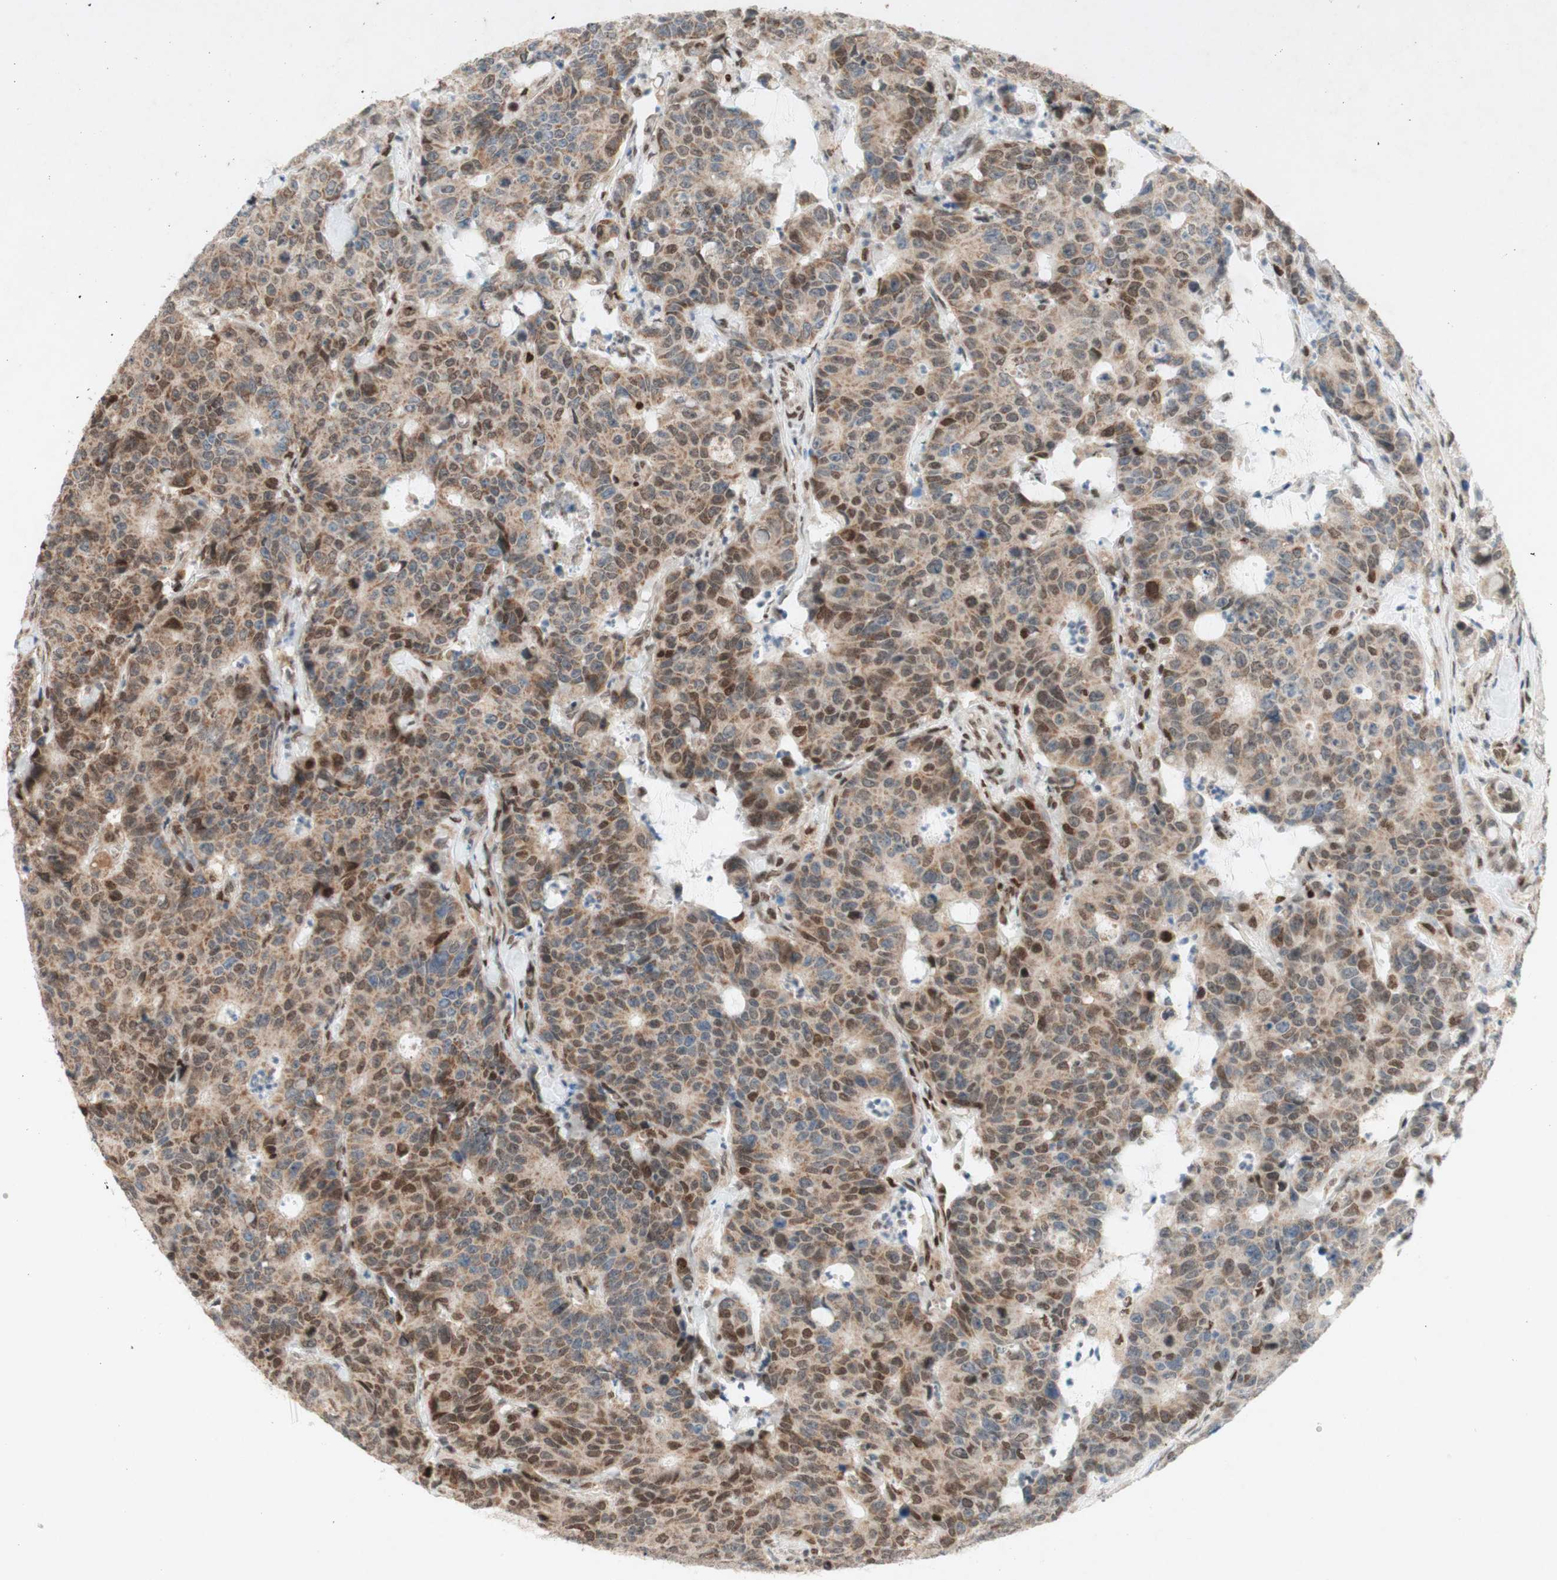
{"staining": {"intensity": "moderate", "quantity": "25%-75%", "location": "cytoplasmic/membranous,nuclear"}, "tissue": "colorectal cancer", "cell_type": "Tumor cells", "image_type": "cancer", "snomed": [{"axis": "morphology", "description": "Adenocarcinoma, NOS"}, {"axis": "topography", "description": "Colon"}], "caption": "This is a micrograph of IHC staining of adenocarcinoma (colorectal), which shows moderate staining in the cytoplasmic/membranous and nuclear of tumor cells.", "gene": "DNMT3A", "patient": {"sex": "female", "age": 86}}